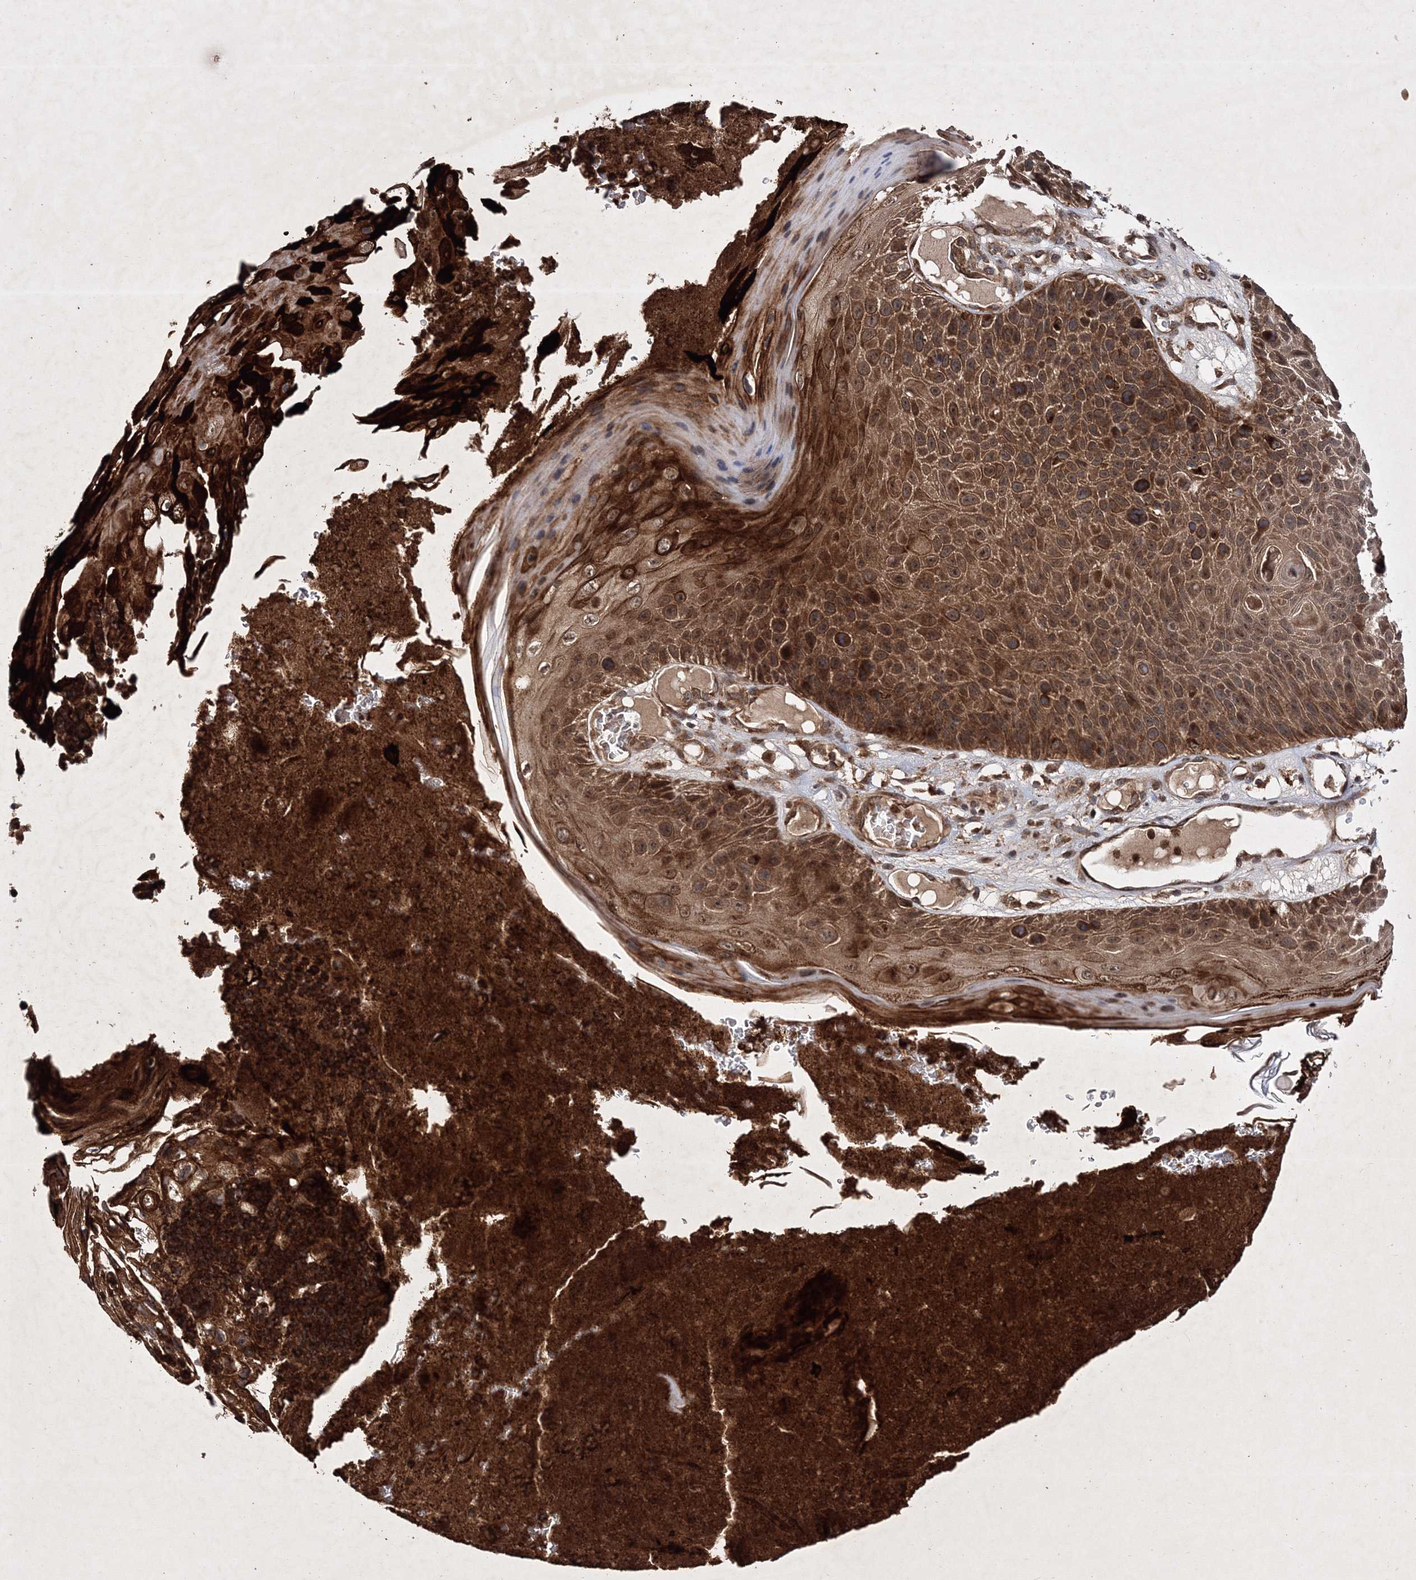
{"staining": {"intensity": "moderate", "quantity": ">75%", "location": "cytoplasmic/membranous,nuclear"}, "tissue": "skin cancer", "cell_type": "Tumor cells", "image_type": "cancer", "snomed": [{"axis": "morphology", "description": "Squamous cell carcinoma, NOS"}, {"axis": "topography", "description": "Skin"}], "caption": "Immunohistochemical staining of squamous cell carcinoma (skin) exhibits moderate cytoplasmic/membranous and nuclear protein expression in about >75% of tumor cells. The staining was performed using DAB (3,3'-diaminobenzidine) to visualize the protein expression in brown, while the nuclei were stained in blue with hematoxylin (Magnification: 20x).", "gene": "DNAJC13", "patient": {"sex": "female", "age": 88}}